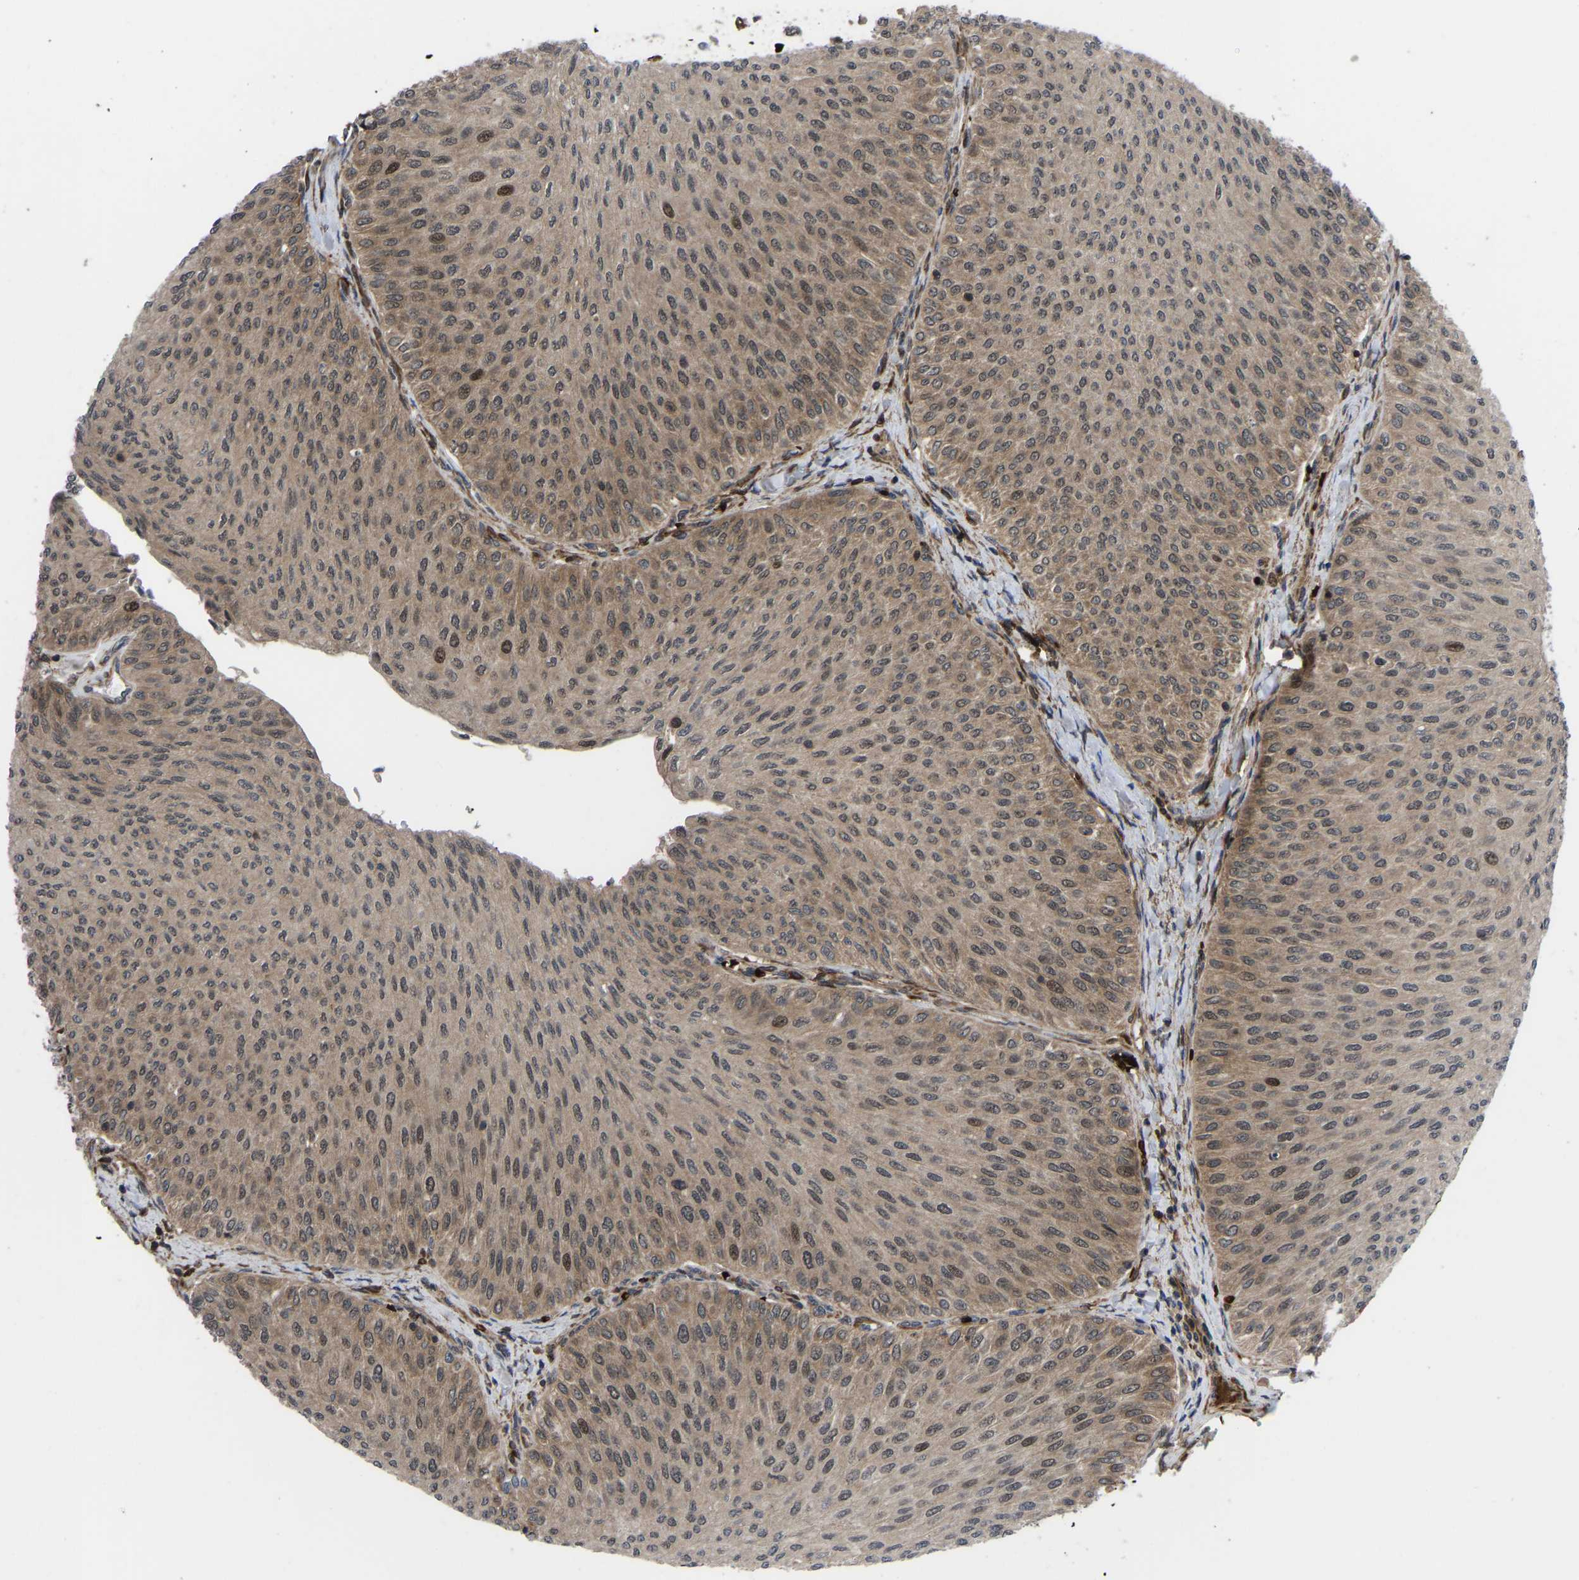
{"staining": {"intensity": "moderate", "quantity": ">75%", "location": "cytoplasmic/membranous,nuclear"}, "tissue": "urothelial cancer", "cell_type": "Tumor cells", "image_type": "cancer", "snomed": [{"axis": "morphology", "description": "Urothelial carcinoma, Low grade"}, {"axis": "topography", "description": "Urinary bladder"}], "caption": "Protein staining by immunohistochemistry shows moderate cytoplasmic/membranous and nuclear positivity in about >75% of tumor cells in urothelial cancer. (Brightfield microscopy of DAB IHC at high magnification).", "gene": "CYP7B1", "patient": {"sex": "male", "age": 78}}